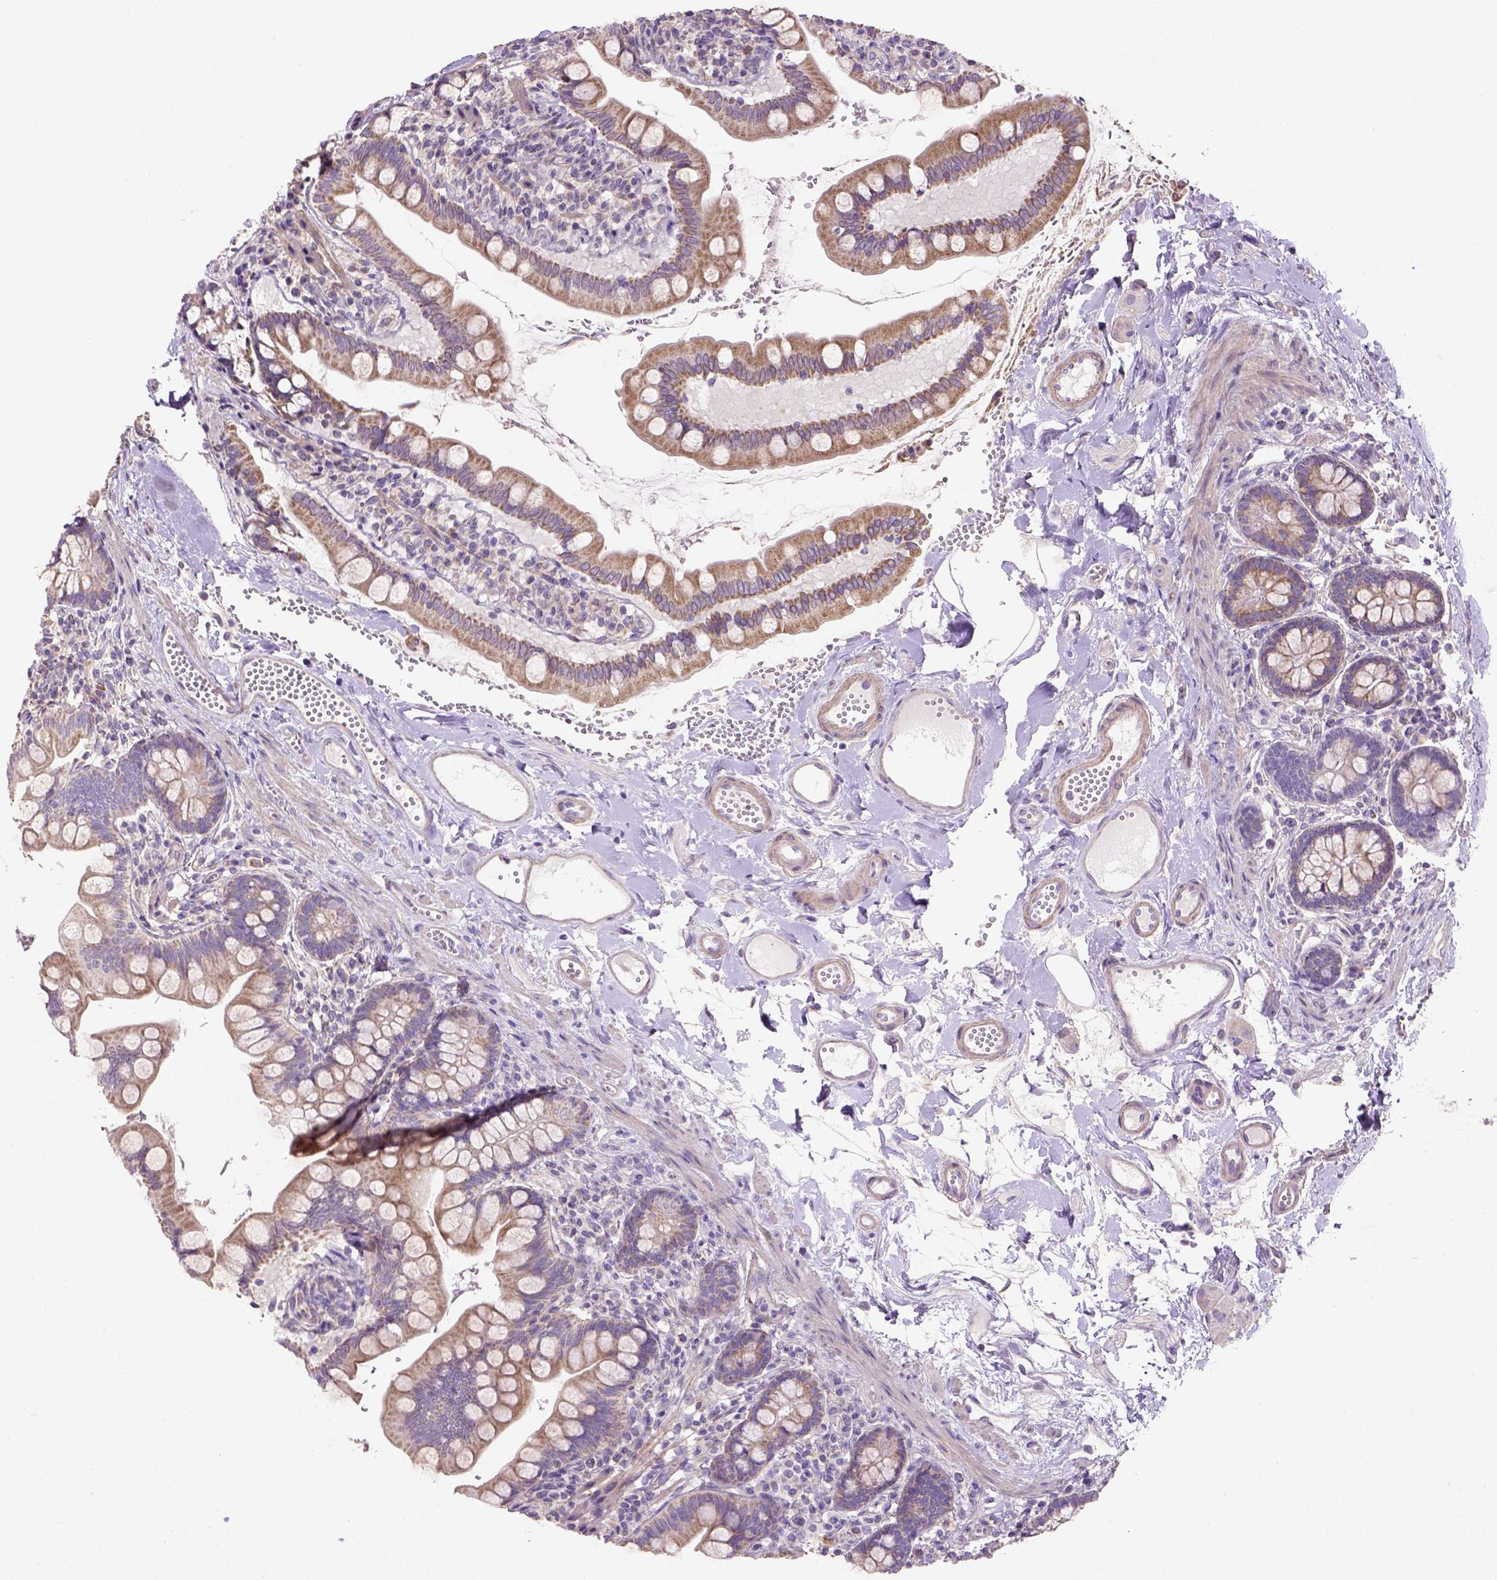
{"staining": {"intensity": "moderate", "quantity": ">75%", "location": "cytoplasmic/membranous"}, "tissue": "small intestine", "cell_type": "Glandular cells", "image_type": "normal", "snomed": [{"axis": "morphology", "description": "Normal tissue, NOS"}, {"axis": "topography", "description": "Small intestine"}], "caption": "Protein expression analysis of benign small intestine reveals moderate cytoplasmic/membranous staining in about >75% of glandular cells. Using DAB (brown) and hematoxylin (blue) stains, captured at high magnification using brightfield microscopy.", "gene": "HTRA1", "patient": {"sex": "female", "age": 56}}